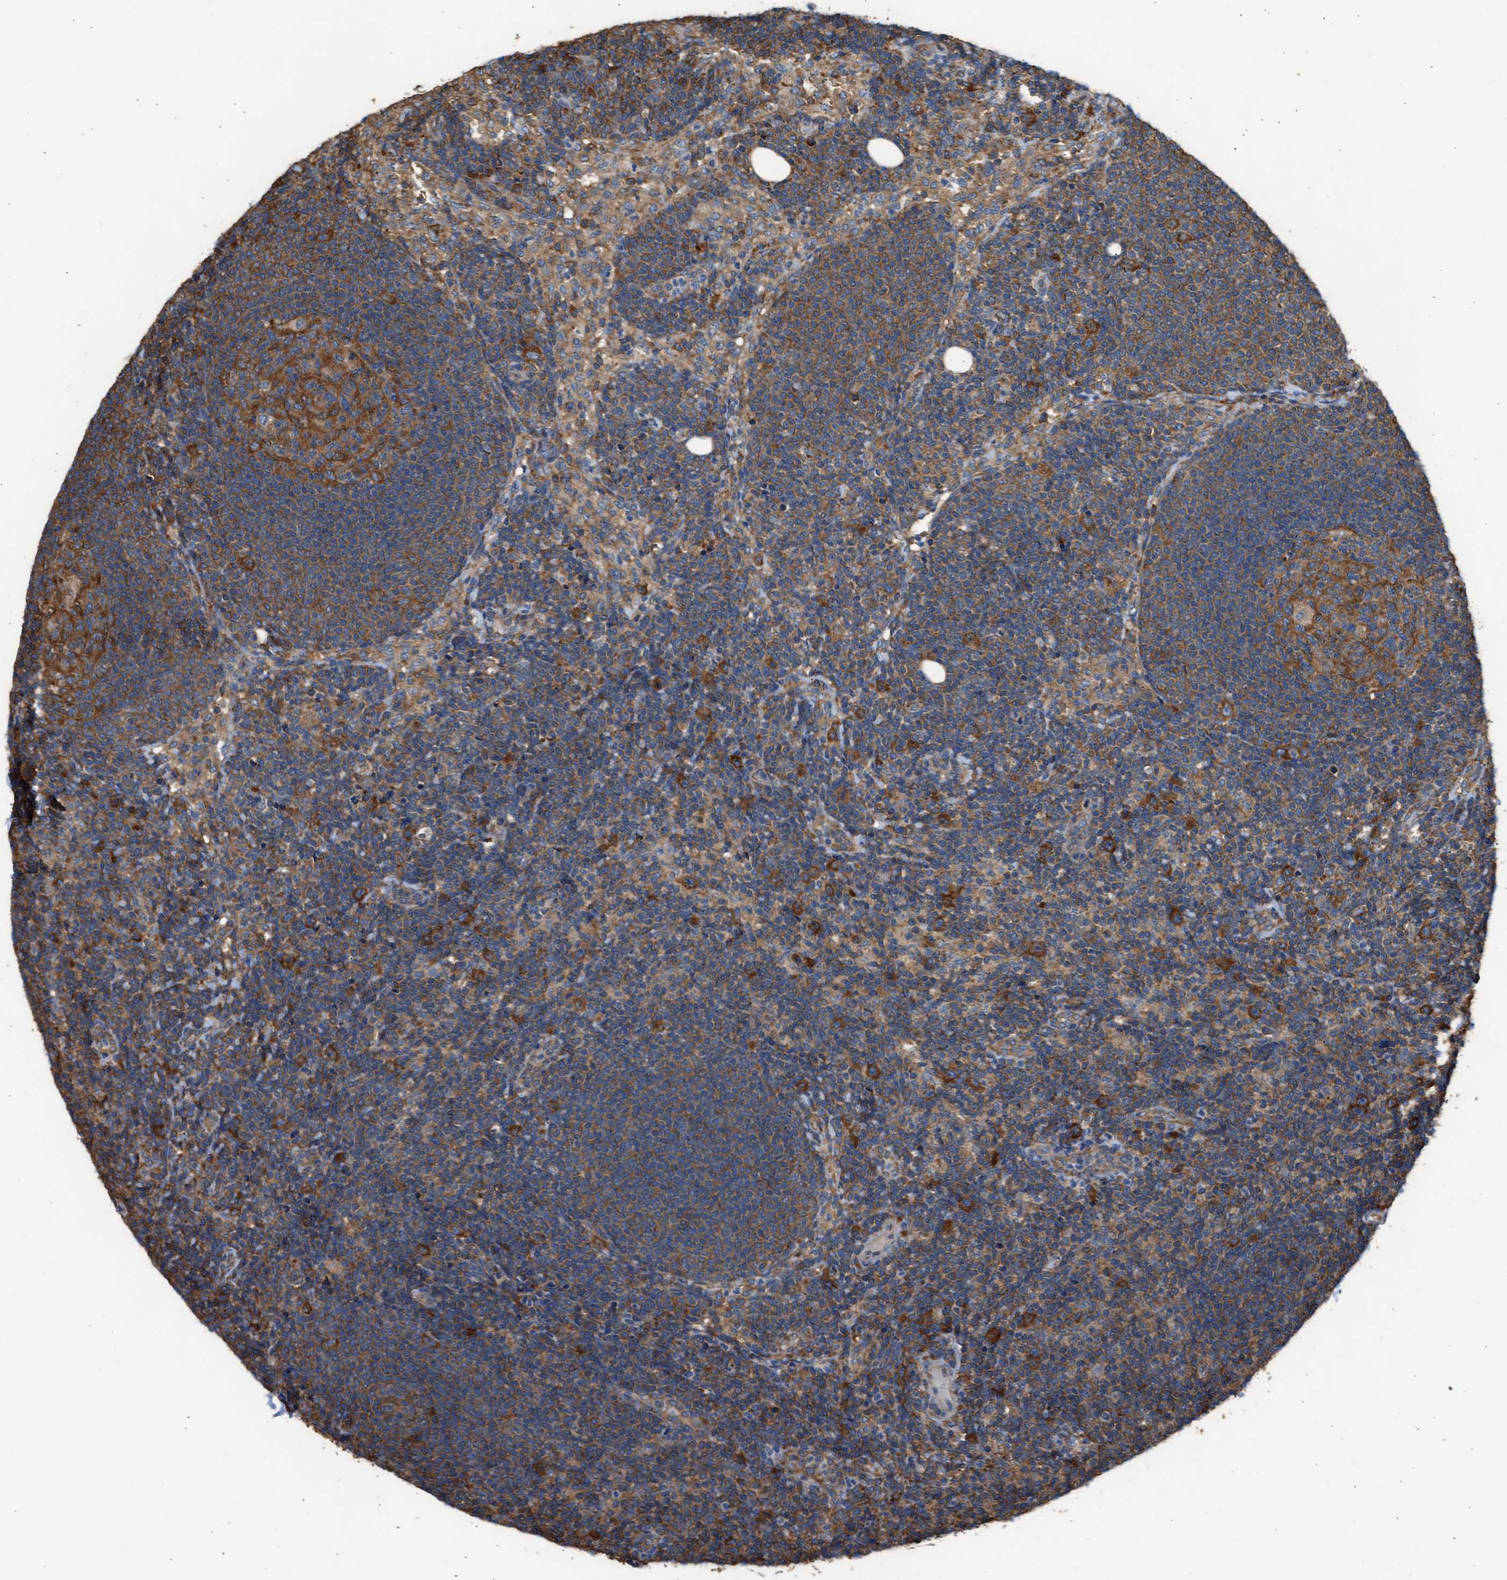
{"staining": {"intensity": "strong", "quantity": ">75%", "location": "cytoplasmic/membranous"}, "tissue": "lymph node", "cell_type": "Germinal center cells", "image_type": "normal", "snomed": [{"axis": "morphology", "description": "Normal tissue, NOS"}, {"axis": "morphology", "description": "Carcinoid, malignant, NOS"}, {"axis": "topography", "description": "Lymph node"}], "caption": "Germinal center cells reveal strong cytoplasmic/membranous expression in approximately >75% of cells in unremarkable lymph node.", "gene": "SLC36A4", "patient": {"sex": "male", "age": 47}}